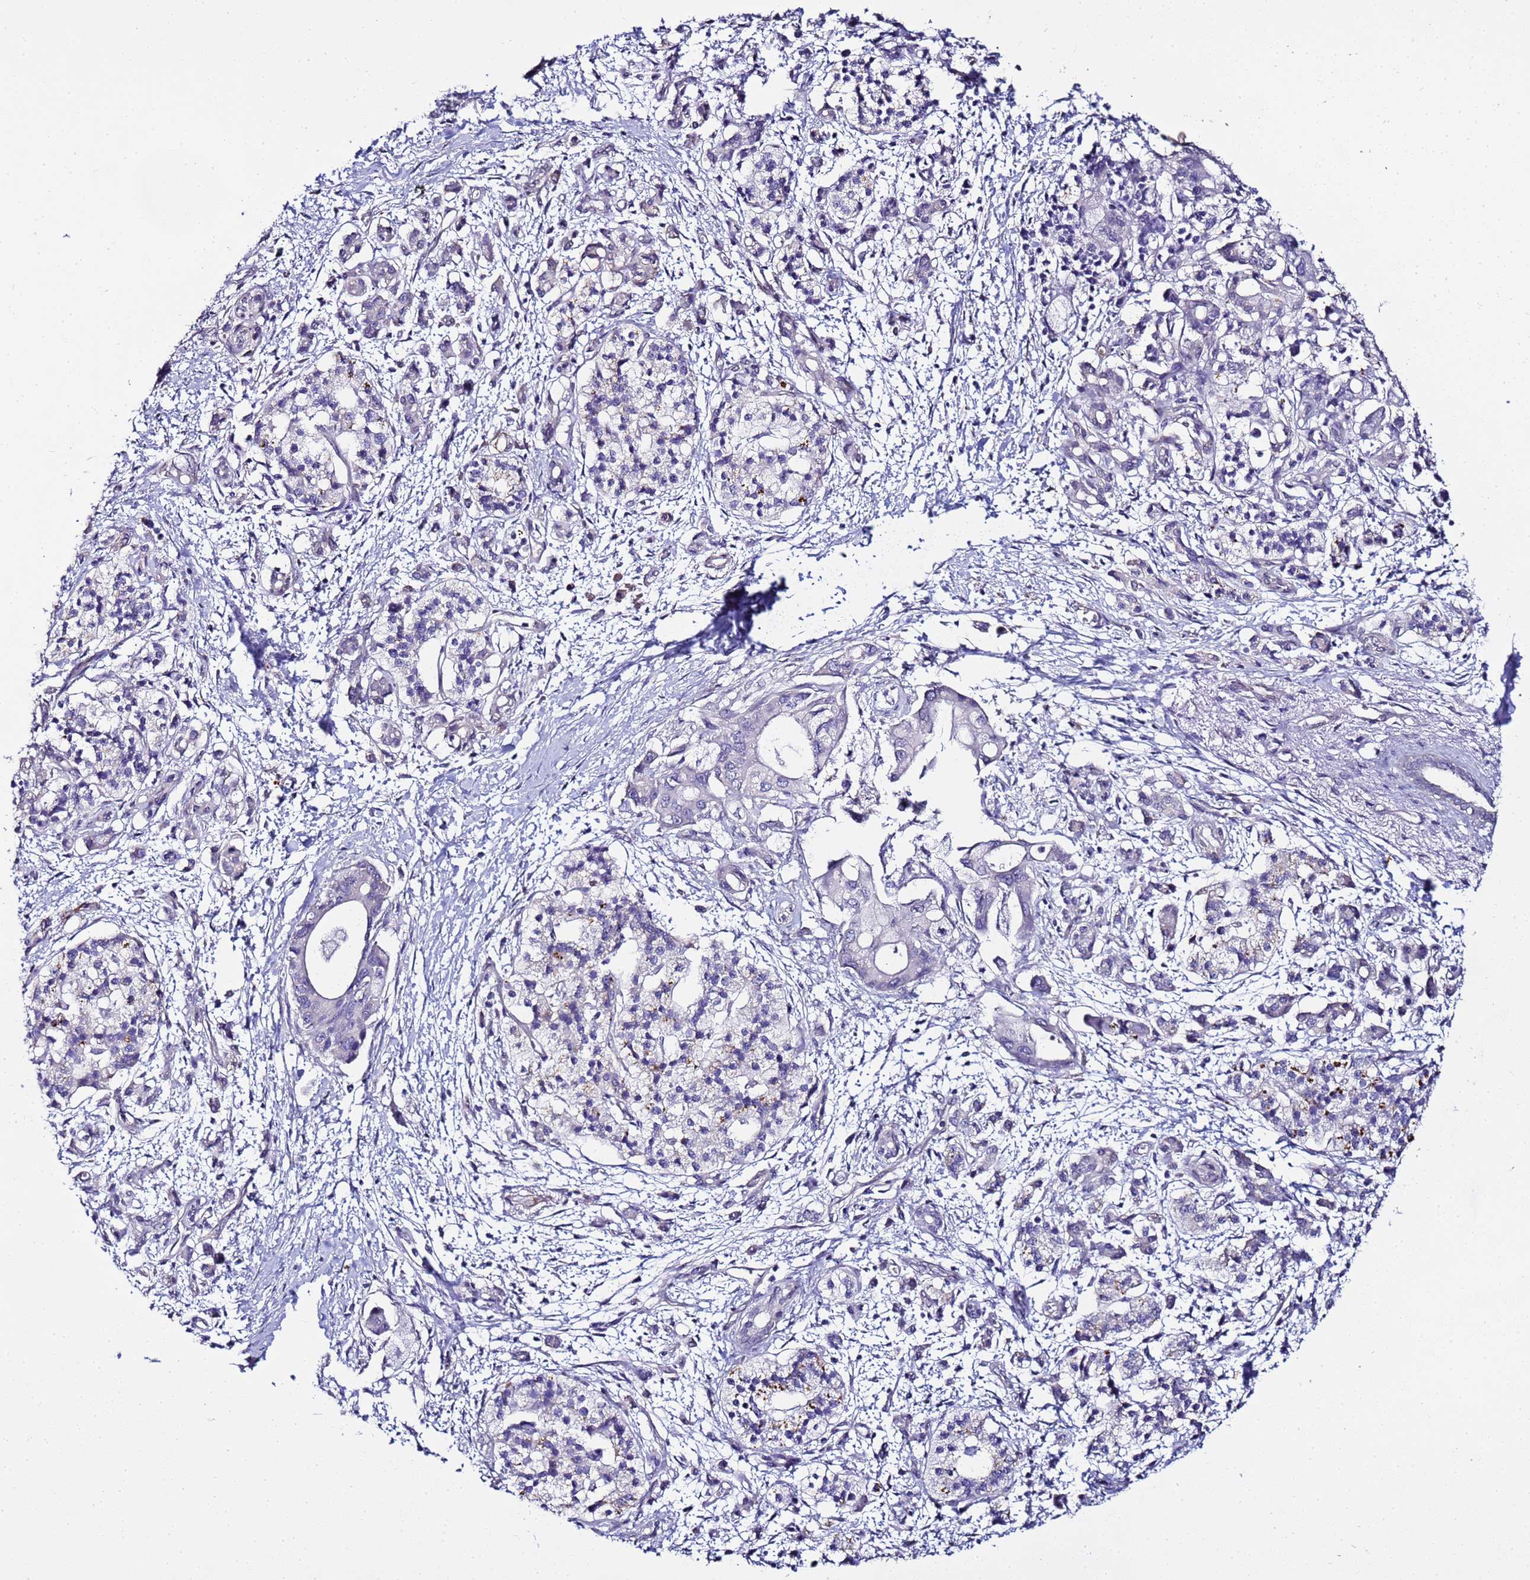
{"staining": {"intensity": "negative", "quantity": "none", "location": "none"}, "tissue": "pancreatic cancer", "cell_type": "Tumor cells", "image_type": "cancer", "snomed": [{"axis": "morphology", "description": "Adenocarcinoma, NOS"}, {"axis": "topography", "description": "Pancreas"}], "caption": "Photomicrograph shows no protein expression in tumor cells of pancreatic cancer (adenocarcinoma) tissue.", "gene": "FAM166B", "patient": {"sex": "male", "age": 68}}